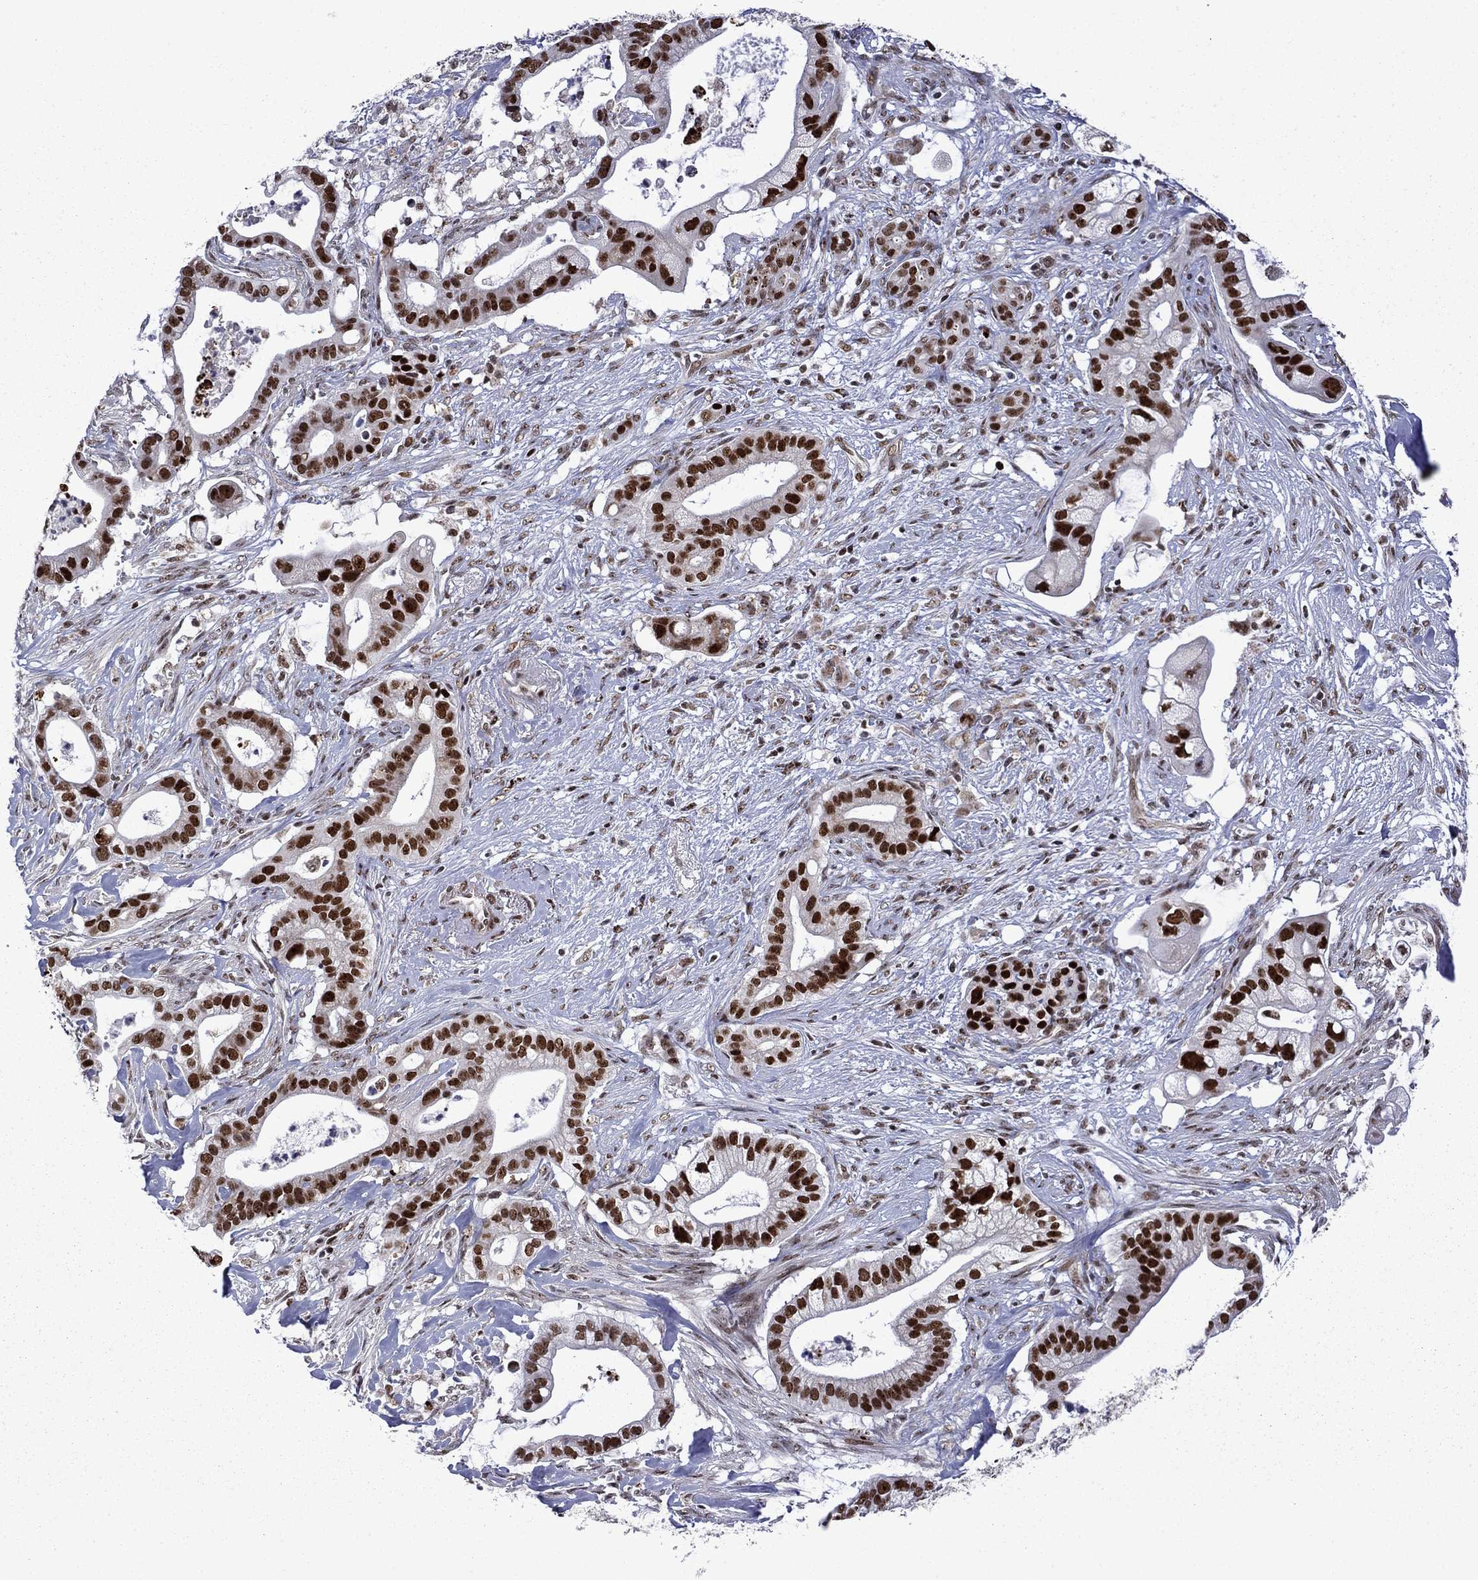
{"staining": {"intensity": "strong", "quantity": ">75%", "location": "nuclear"}, "tissue": "pancreatic cancer", "cell_type": "Tumor cells", "image_type": "cancer", "snomed": [{"axis": "morphology", "description": "Adenocarcinoma, NOS"}, {"axis": "topography", "description": "Pancreas"}], "caption": "Immunohistochemistry image of neoplastic tissue: adenocarcinoma (pancreatic) stained using immunohistochemistry shows high levels of strong protein expression localized specifically in the nuclear of tumor cells, appearing as a nuclear brown color.", "gene": "SURF2", "patient": {"sex": "male", "age": 61}}